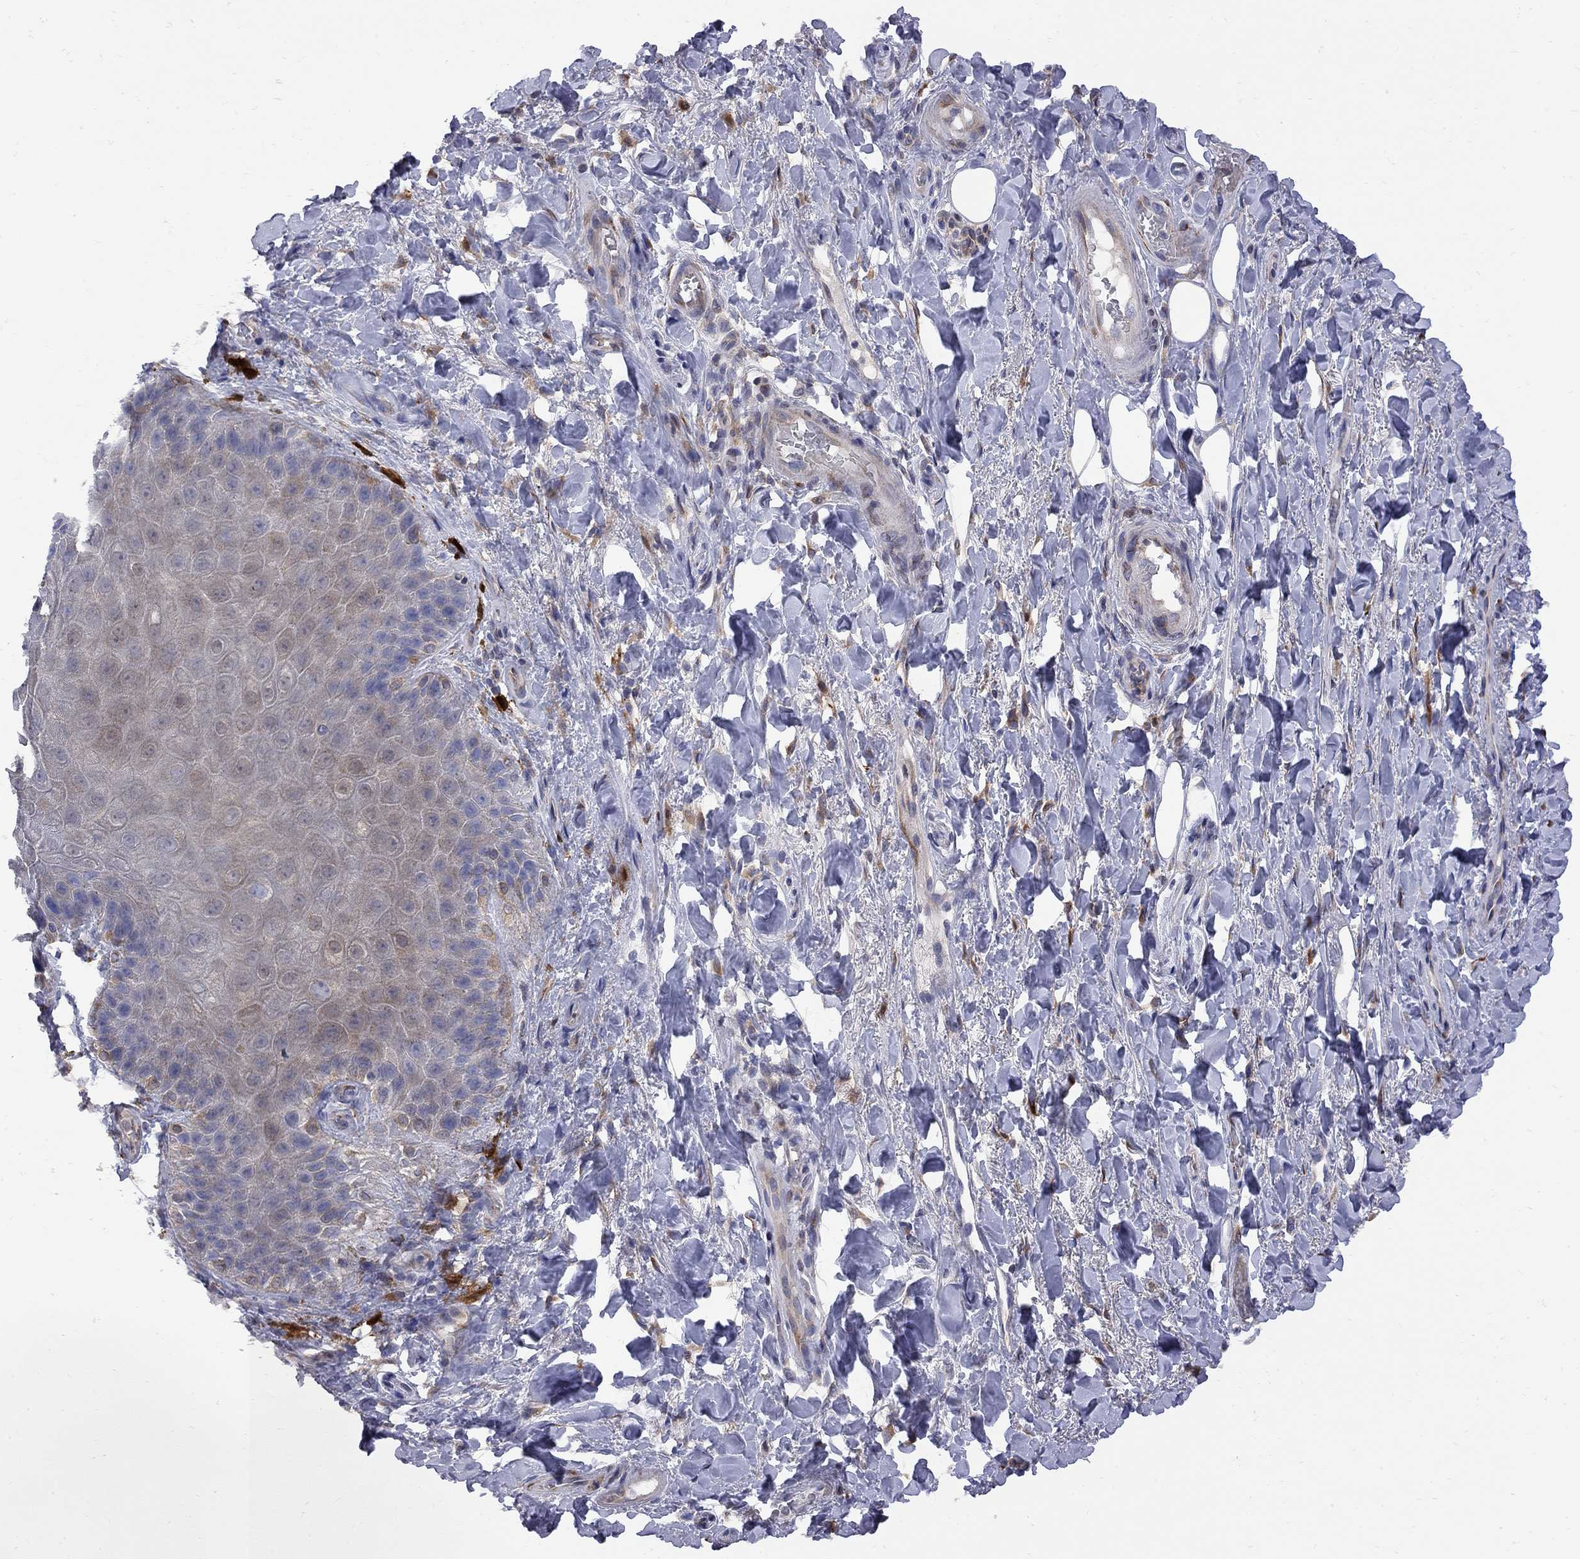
{"staining": {"intensity": "weak", "quantity": "<25%", "location": "cytoplasmic/membranous"}, "tissue": "skin", "cell_type": "Epidermal cells", "image_type": "normal", "snomed": [{"axis": "morphology", "description": "Normal tissue, NOS"}, {"axis": "topography", "description": "Anal"}, {"axis": "topography", "description": "Peripheral nerve tissue"}], "caption": "A high-resolution photomicrograph shows immunohistochemistry staining of unremarkable skin, which displays no significant positivity in epidermal cells. Nuclei are stained in blue.", "gene": "MTHFR", "patient": {"sex": "male", "age": 53}}